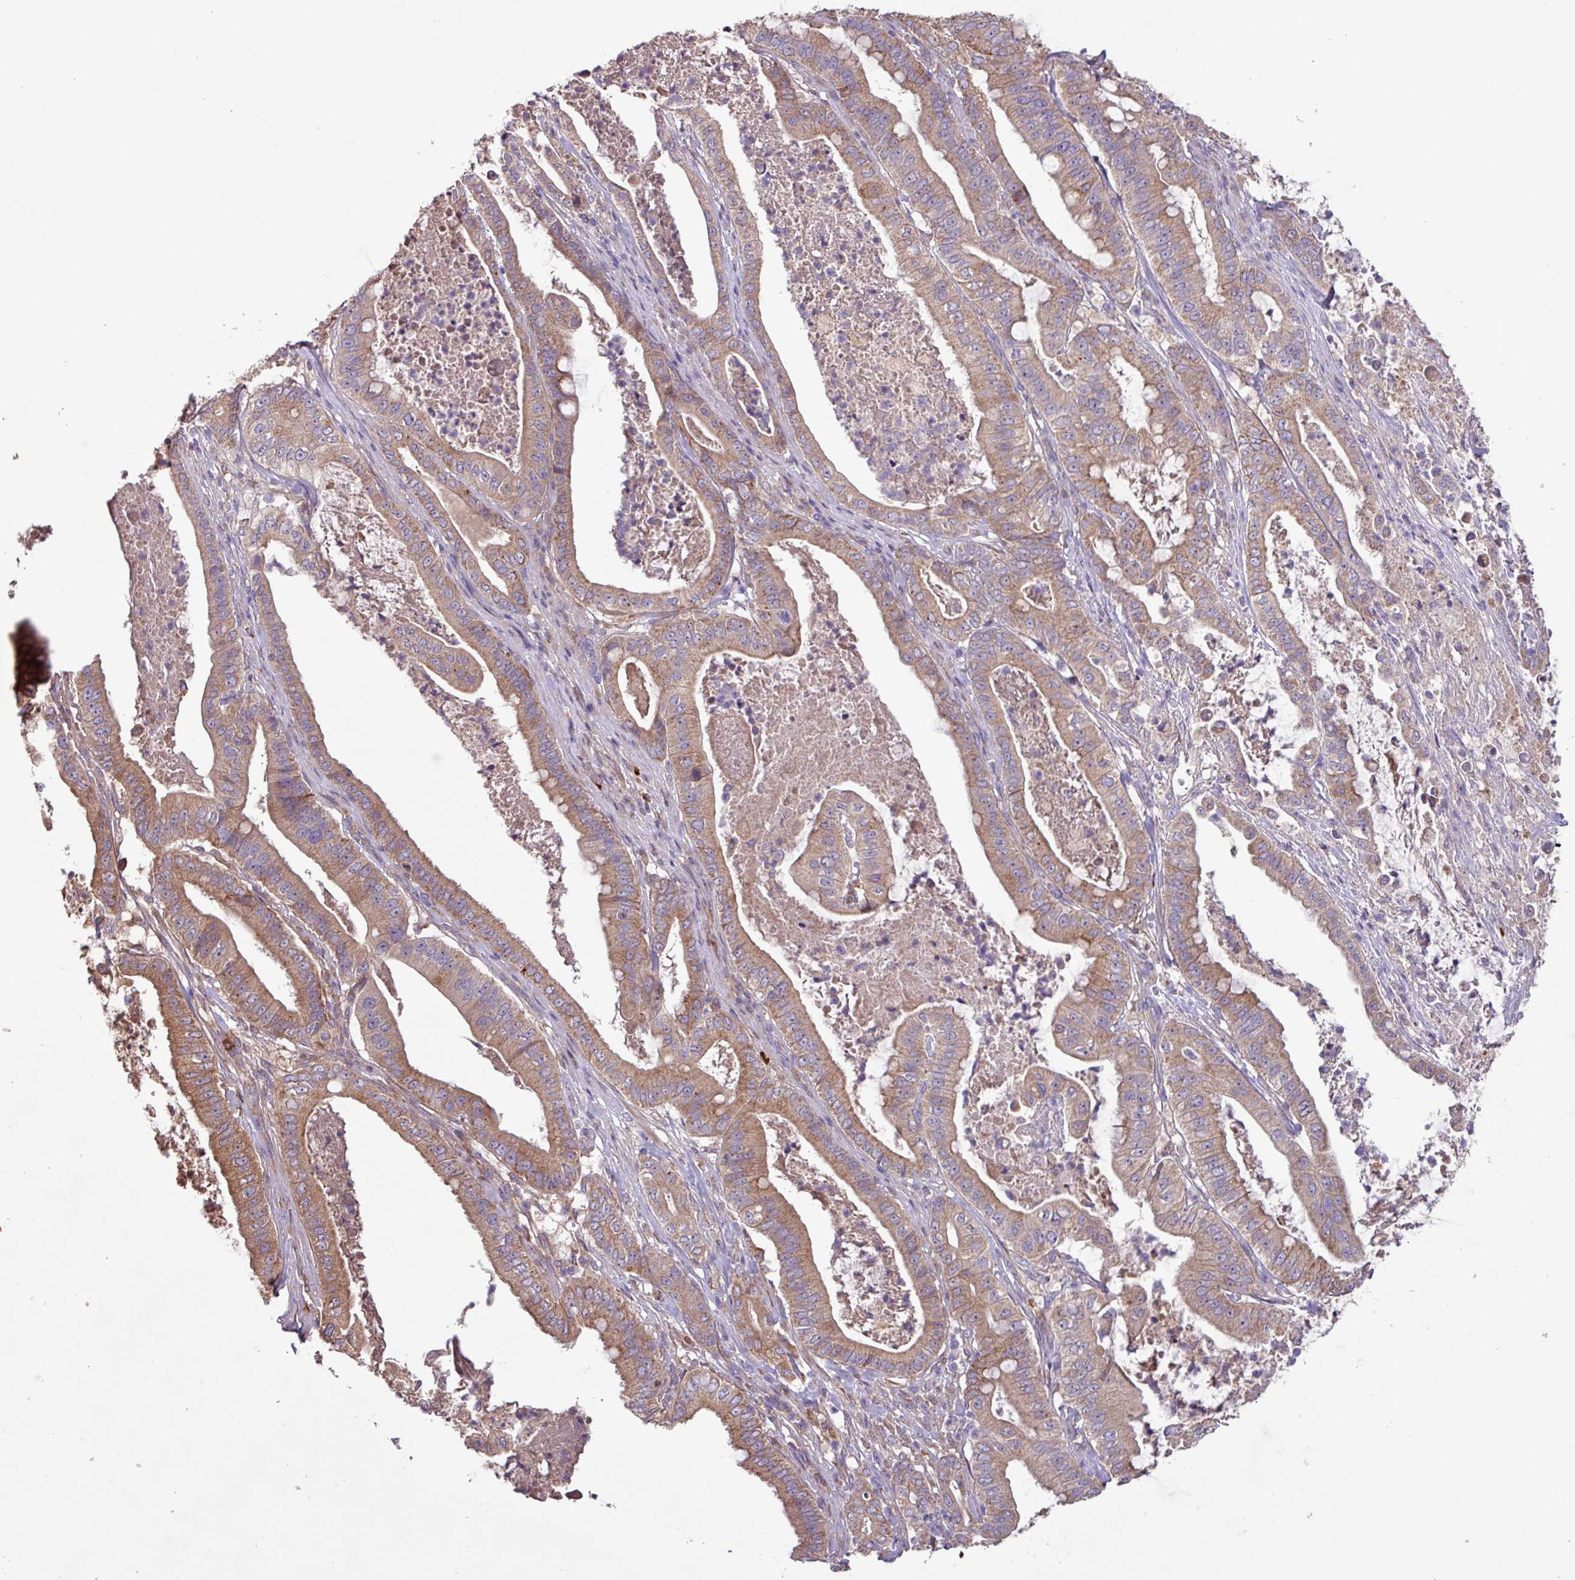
{"staining": {"intensity": "moderate", "quantity": ">75%", "location": "cytoplasmic/membranous"}, "tissue": "pancreatic cancer", "cell_type": "Tumor cells", "image_type": "cancer", "snomed": [{"axis": "morphology", "description": "Adenocarcinoma, NOS"}, {"axis": "topography", "description": "Pancreas"}], "caption": "Tumor cells display medium levels of moderate cytoplasmic/membranous staining in about >75% of cells in human adenocarcinoma (pancreatic).", "gene": "PTPRQ", "patient": {"sex": "male", "age": 71}}